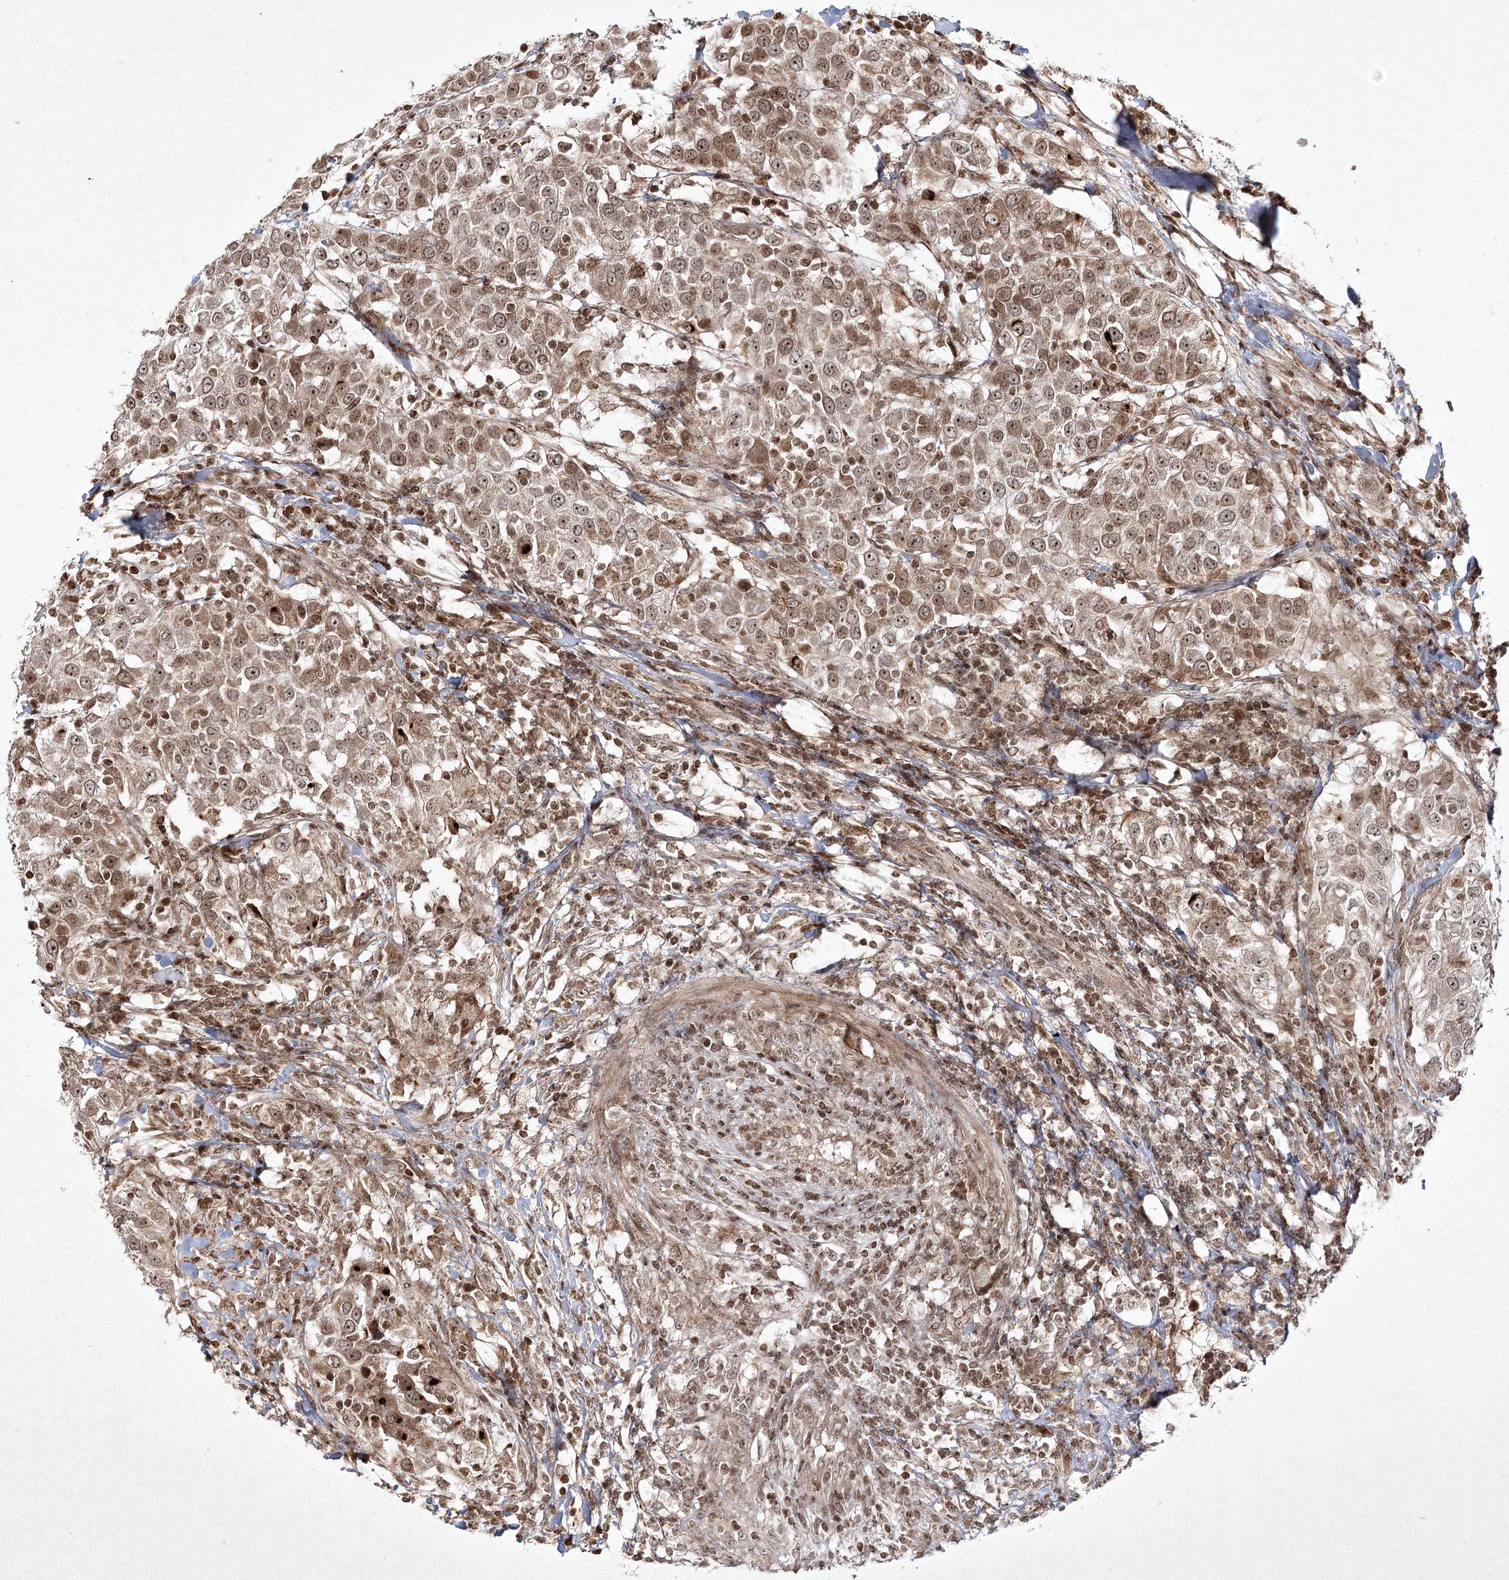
{"staining": {"intensity": "moderate", "quantity": ">75%", "location": "cytoplasmic/membranous,nuclear"}, "tissue": "urothelial cancer", "cell_type": "Tumor cells", "image_type": "cancer", "snomed": [{"axis": "morphology", "description": "Urothelial carcinoma, High grade"}, {"axis": "topography", "description": "Urinary bladder"}], "caption": "IHC of human urothelial carcinoma (high-grade) exhibits medium levels of moderate cytoplasmic/membranous and nuclear expression in approximately >75% of tumor cells. (Stains: DAB (3,3'-diaminobenzidine) in brown, nuclei in blue, Microscopy: brightfield microscopy at high magnification).", "gene": "CARM1", "patient": {"sex": "female", "age": 80}}